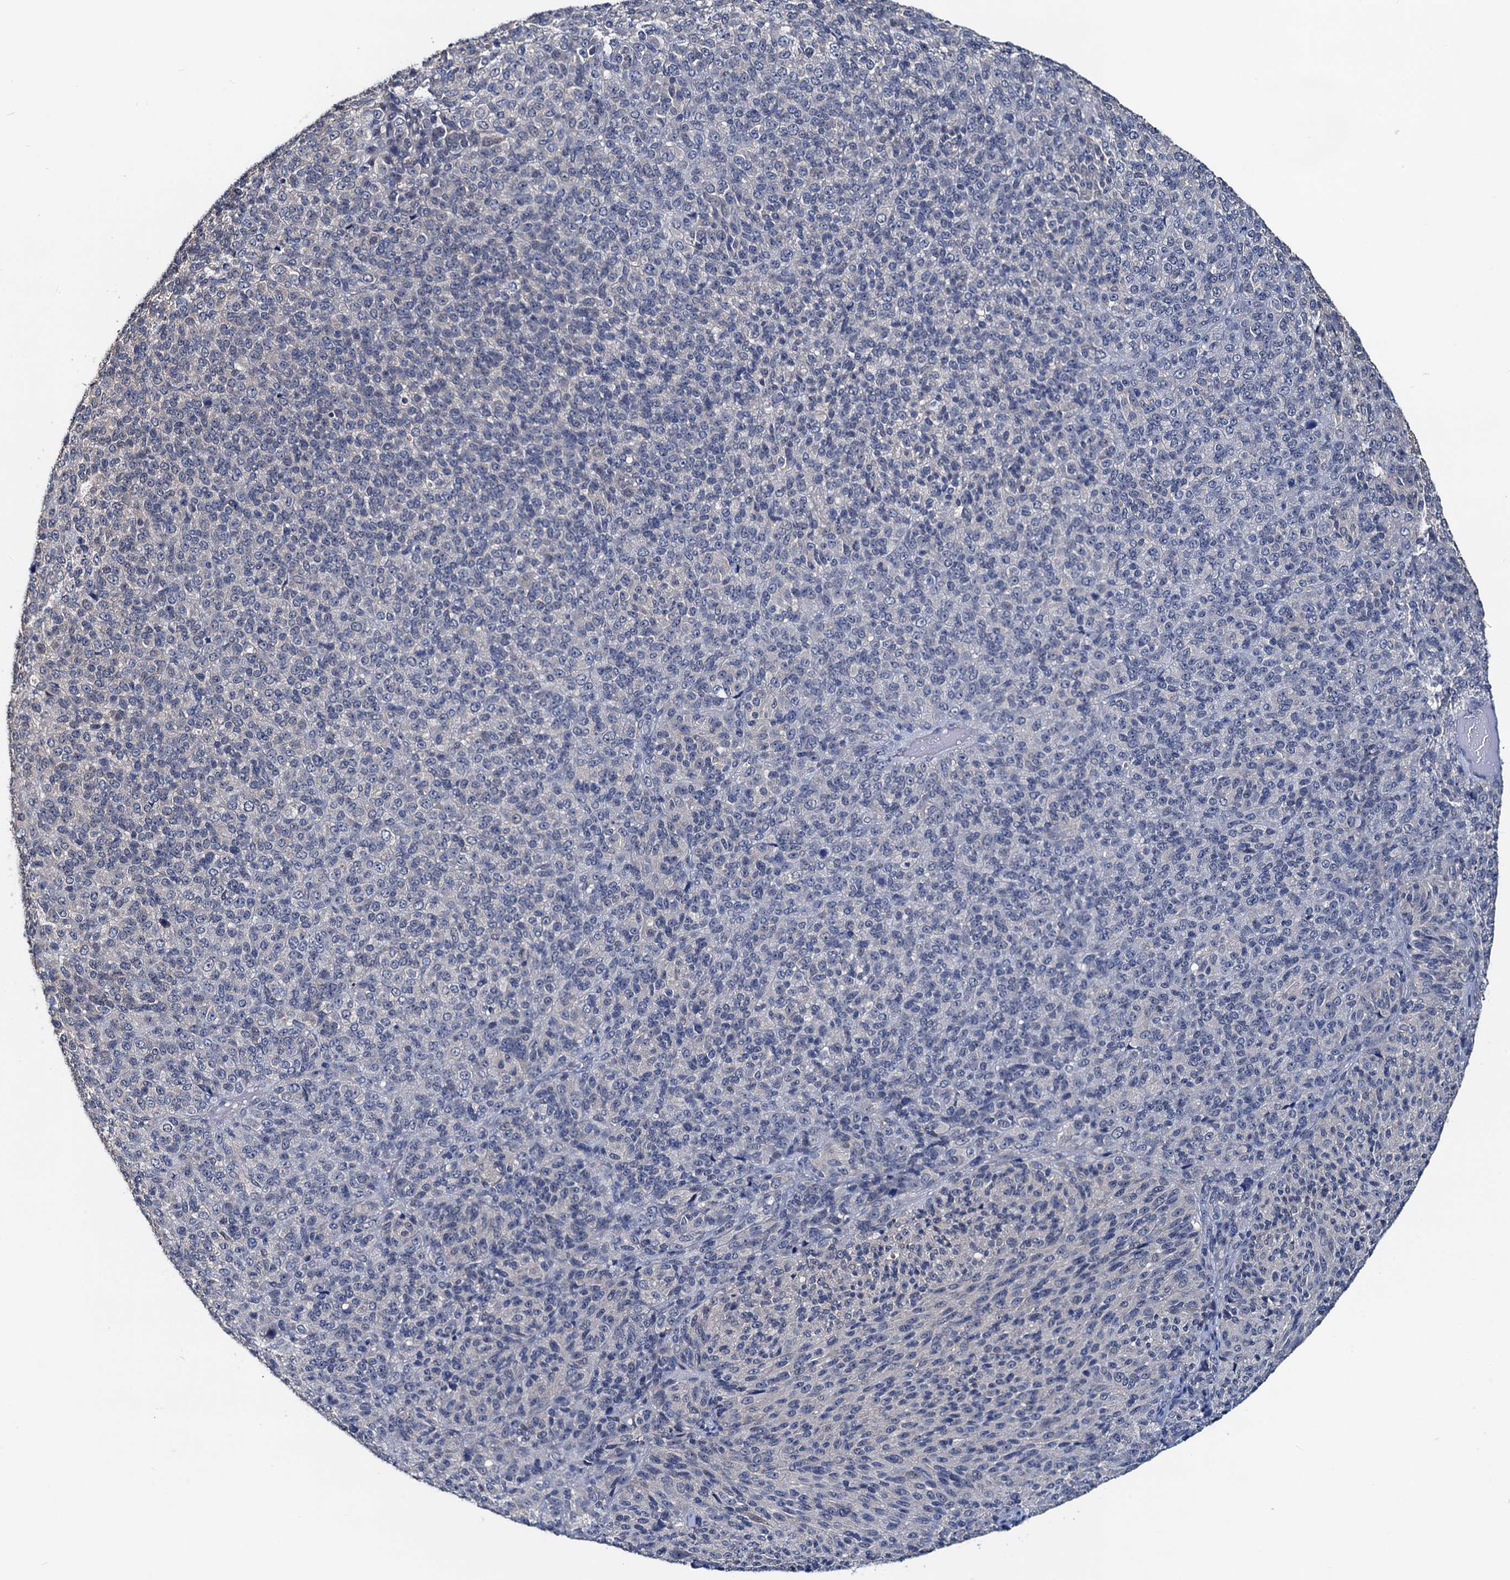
{"staining": {"intensity": "negative", "quantity": "none", "location": "none"}, "tissue": "melanoma", "cell_type": "Tumor cells", "image_type": "cancer", "snomed": [{"axis": "morphology", "description": "Malignant melanoma, Metastatic site"}, {"axis": "topography", "description": "Brain"}], "caption": "Immunohistochemical staining of malignant melanoma (metastatic site) displays no significant staining in tumor cells.", "gene": "RTKN2", "patient": {"sex": "female", "age": 56}}